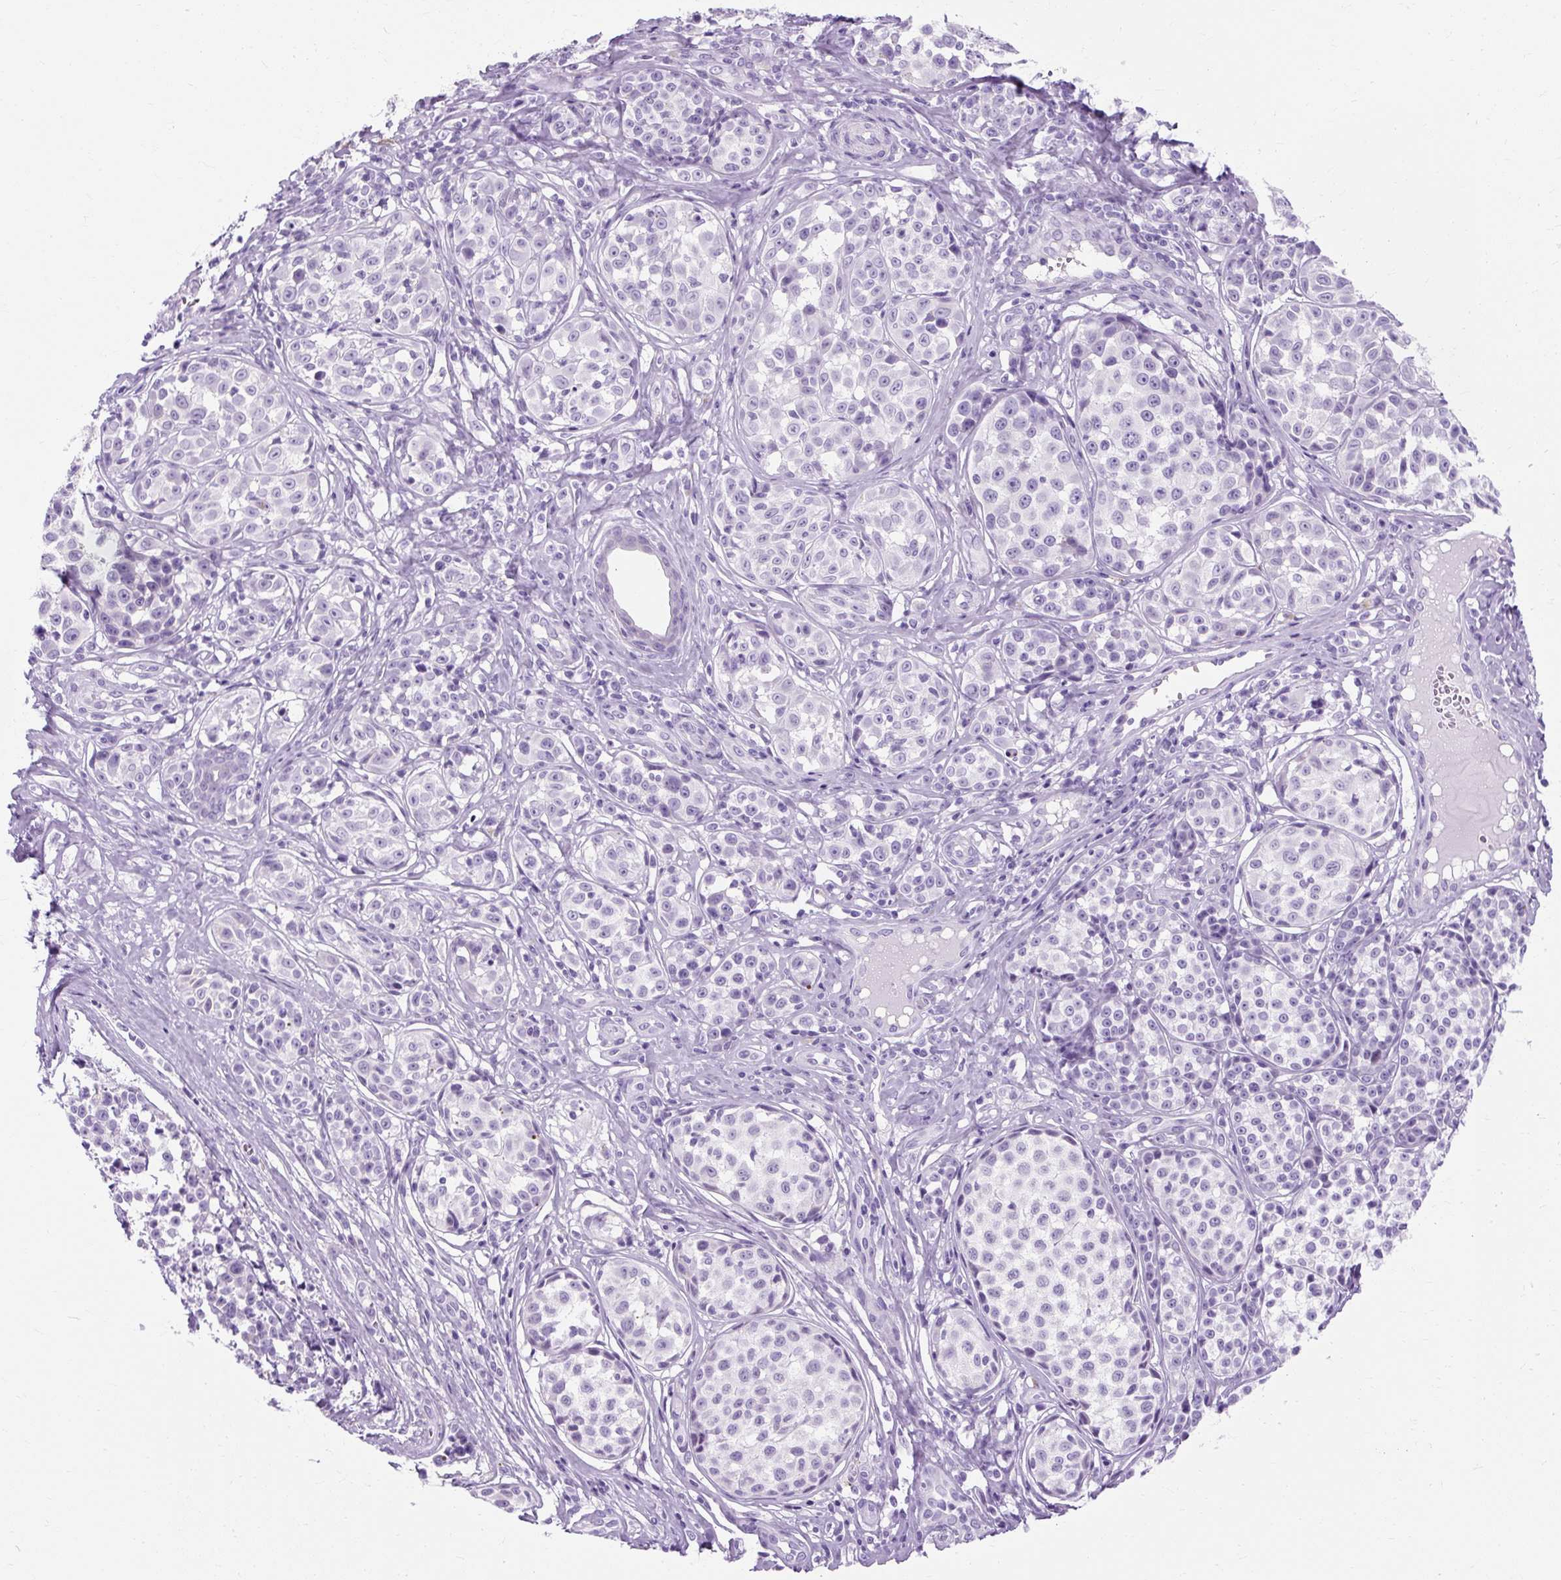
{"staining": {"intensity": "negative", "quantity": "none", "location": "none"}, "tissue": "melanoma", "cell_type": "Tumor cells", "image_type": "cancer", "snomed": [{"axis": "morphology", "description": "Malignant melanoma, NOS"}, {"axis": "topography", "description": "Skin"}], "caption": "DAB immunohistochemical staining of malignant melanoma reveals no significant positivity in tumor cells. (Immunohistochemistry, brightfield microscopy, high magnification).", "gene": "TMEM89", "patient": {"sex": "female", "age": 35}}